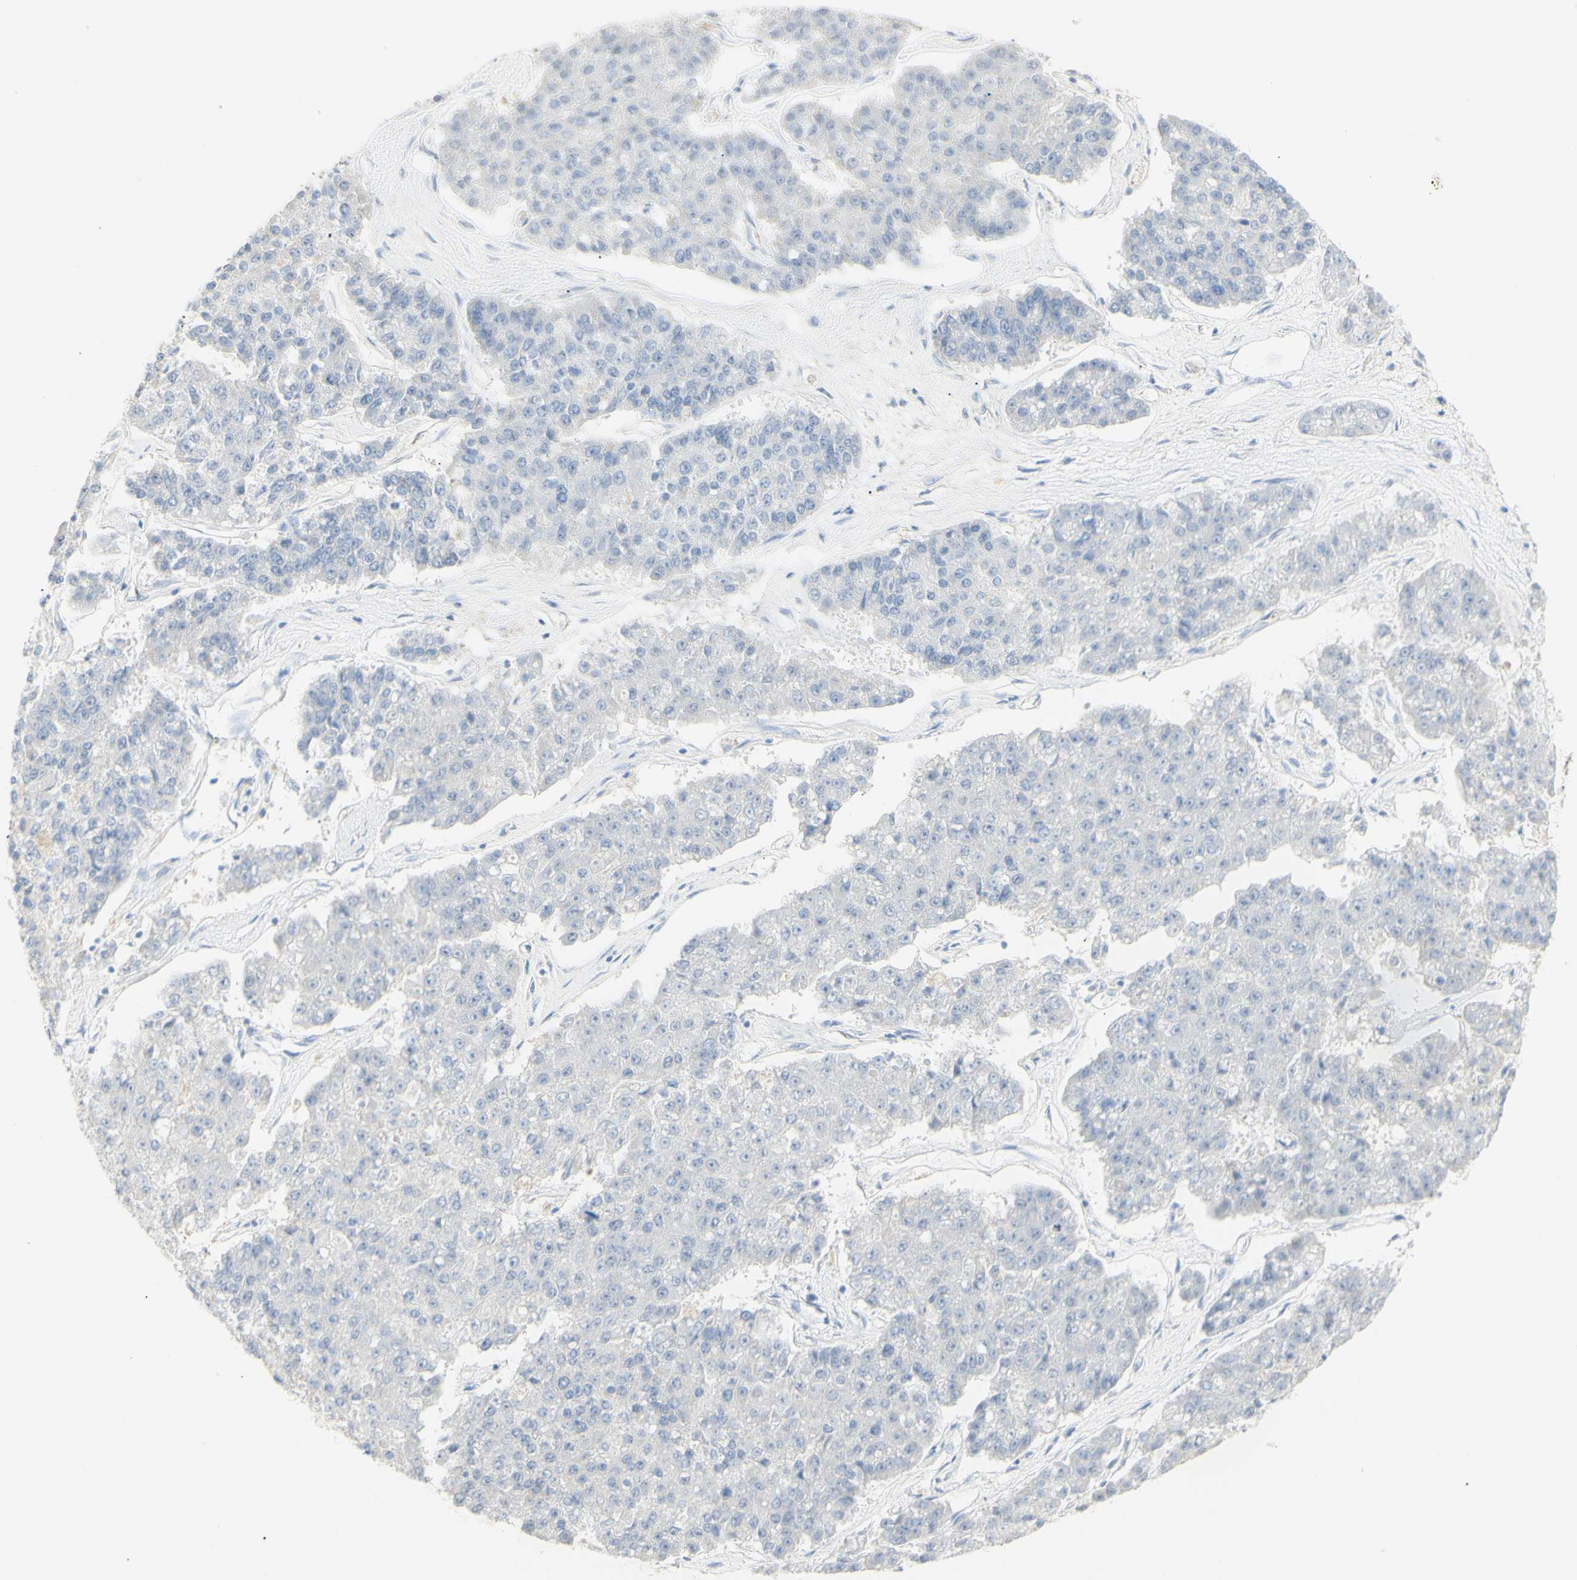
{"staining": {"intensity": "negative", "quantity": "none", "location": "none"}, "tissue": "pancreatic cancer", "cell_type": "Tumor cells", "image_type": "cancer", "snomed": [{"axis": "morphology", "description": "Adenocarcinoma, NOS"}, {"axis": "topography", "description": "Pancreas"}], "caption": "This is a image of IHC staining of pancreatic cancer, which shows no positivity in tumor cells.", "gene": "B4GALNT3", "patient": {"sex": "male", "age": 50}}